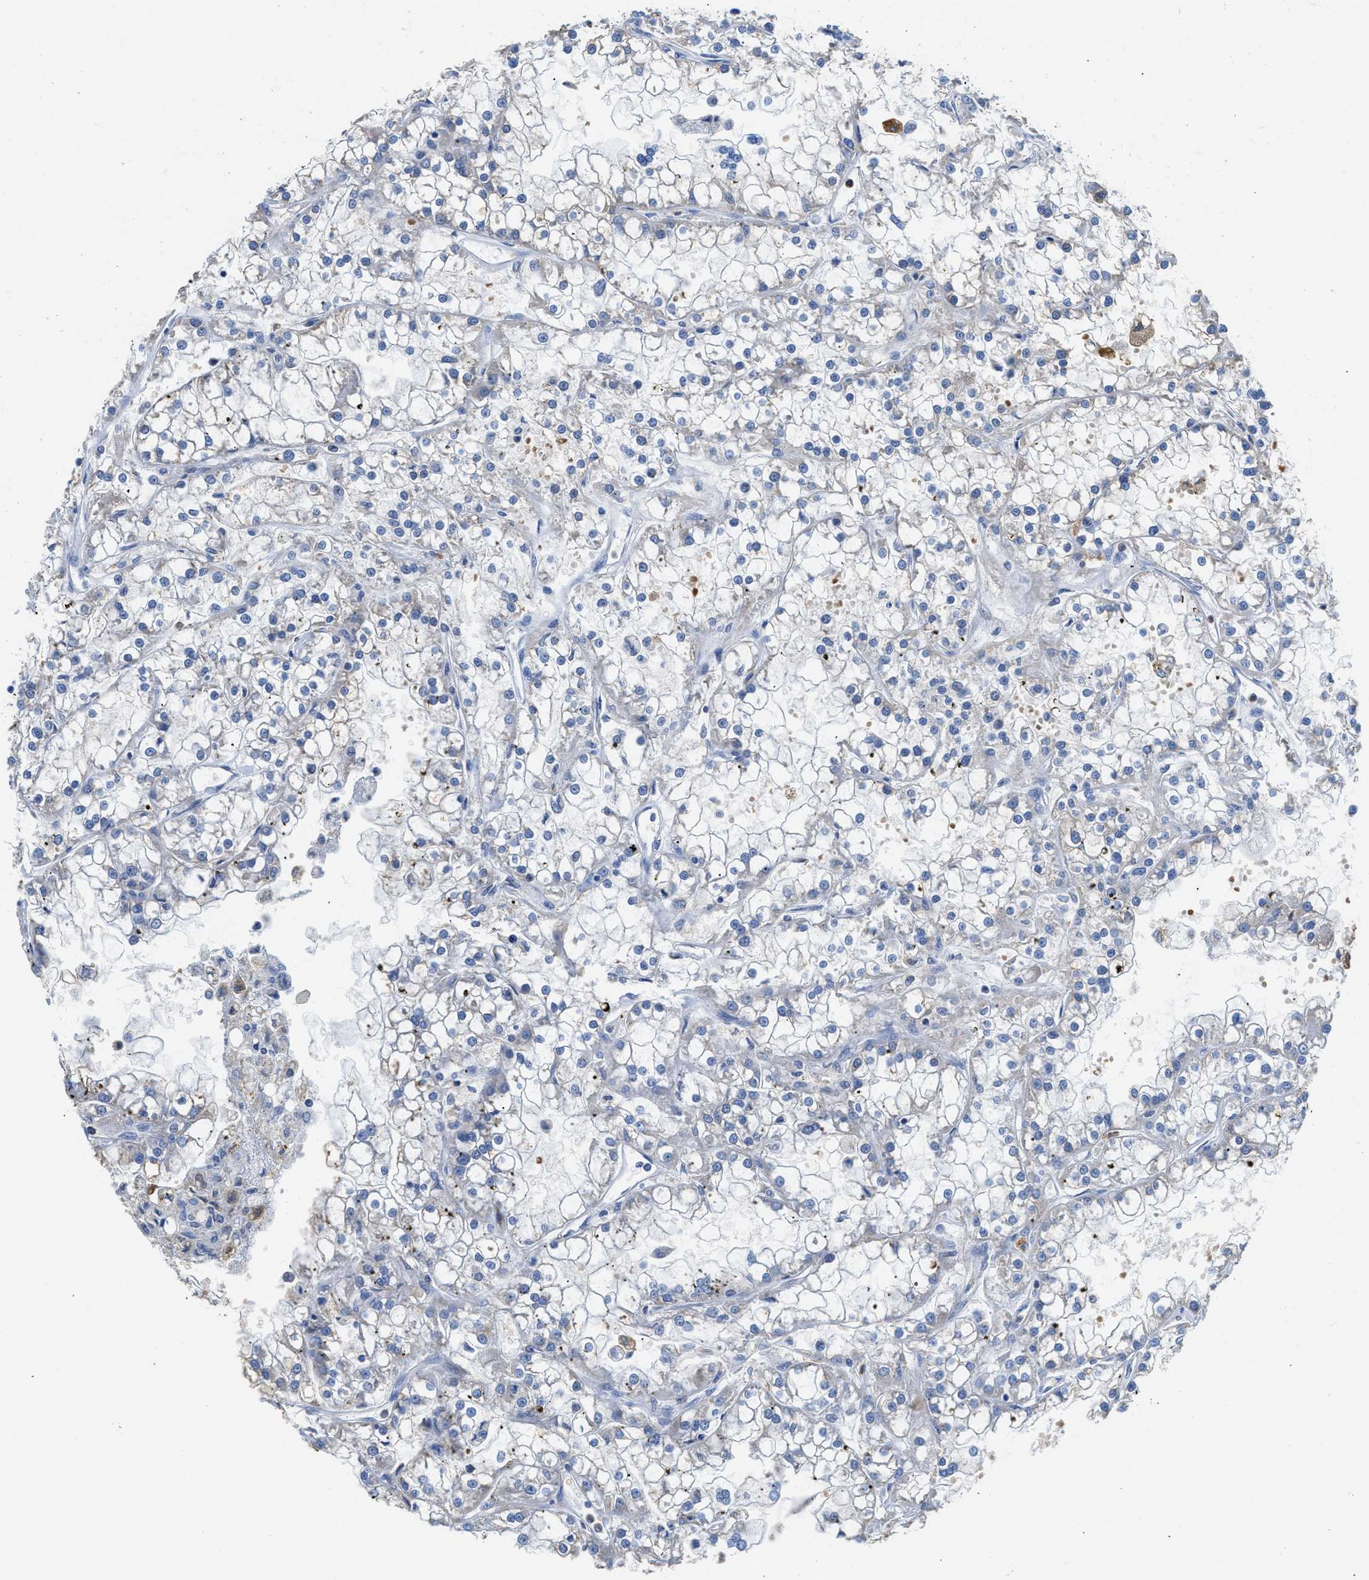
{"staining": {"intensity": "negative", "quantity": "none", "location": "none"}, "tissue": "renal cancer", "cell_type": "Tumor cells", "image_type": "cancer", "snomed": [{"axis": "morphology", "description": "Adenocarcinoma, NOS"}, {"axis": "topography", "description": "Kidney"}], "caption": "This is an immunohistochemistry micrograph of adenocarcinoma (renal). There is no positivity in tumor cells.", "gene": "NEB", "patient": {"sex": "female", "age": 52}}